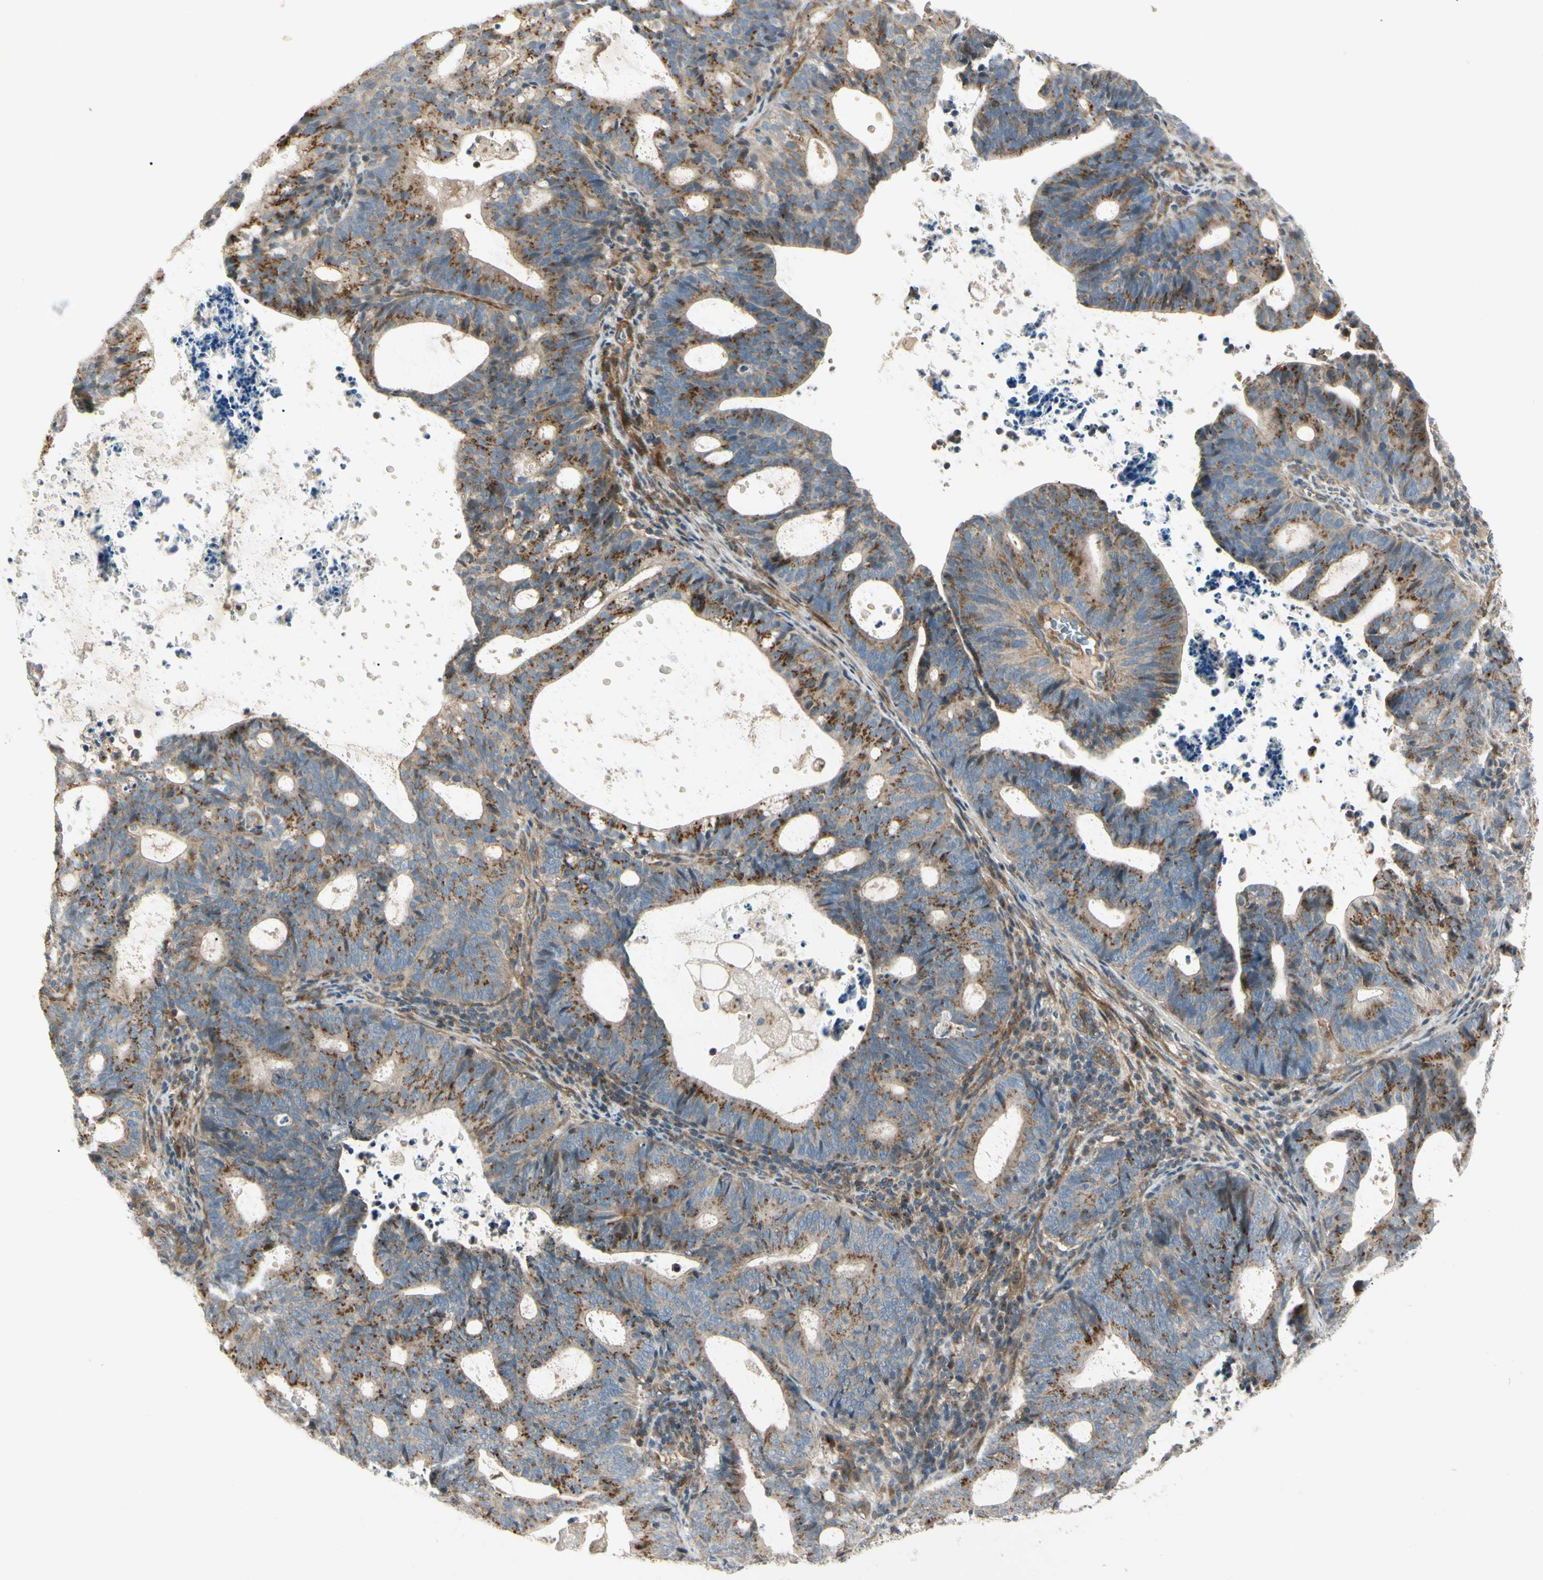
{"staining": {"intensity": "strong", "quantity": "25%-75%", "location": "cytoplasmic/membranous"}, "tissue": "endometrial cancer", "cell_type": "Tumor cells", "image_type": "cancer", "snomed": [{"axis": "morphology", "description": "Adenocarcinoma, NOS"}, {"axis": "topography", "description": "Uterus"}], "caption": "Tumor cells exhibit high levels of strong cytoplasmic/membranous positivity in about 25%-75% of cells in human endometrial cancer (adenocarcinoma).", "gene": "ABCA3", "patient": {"sex": "female", "age": 83}}